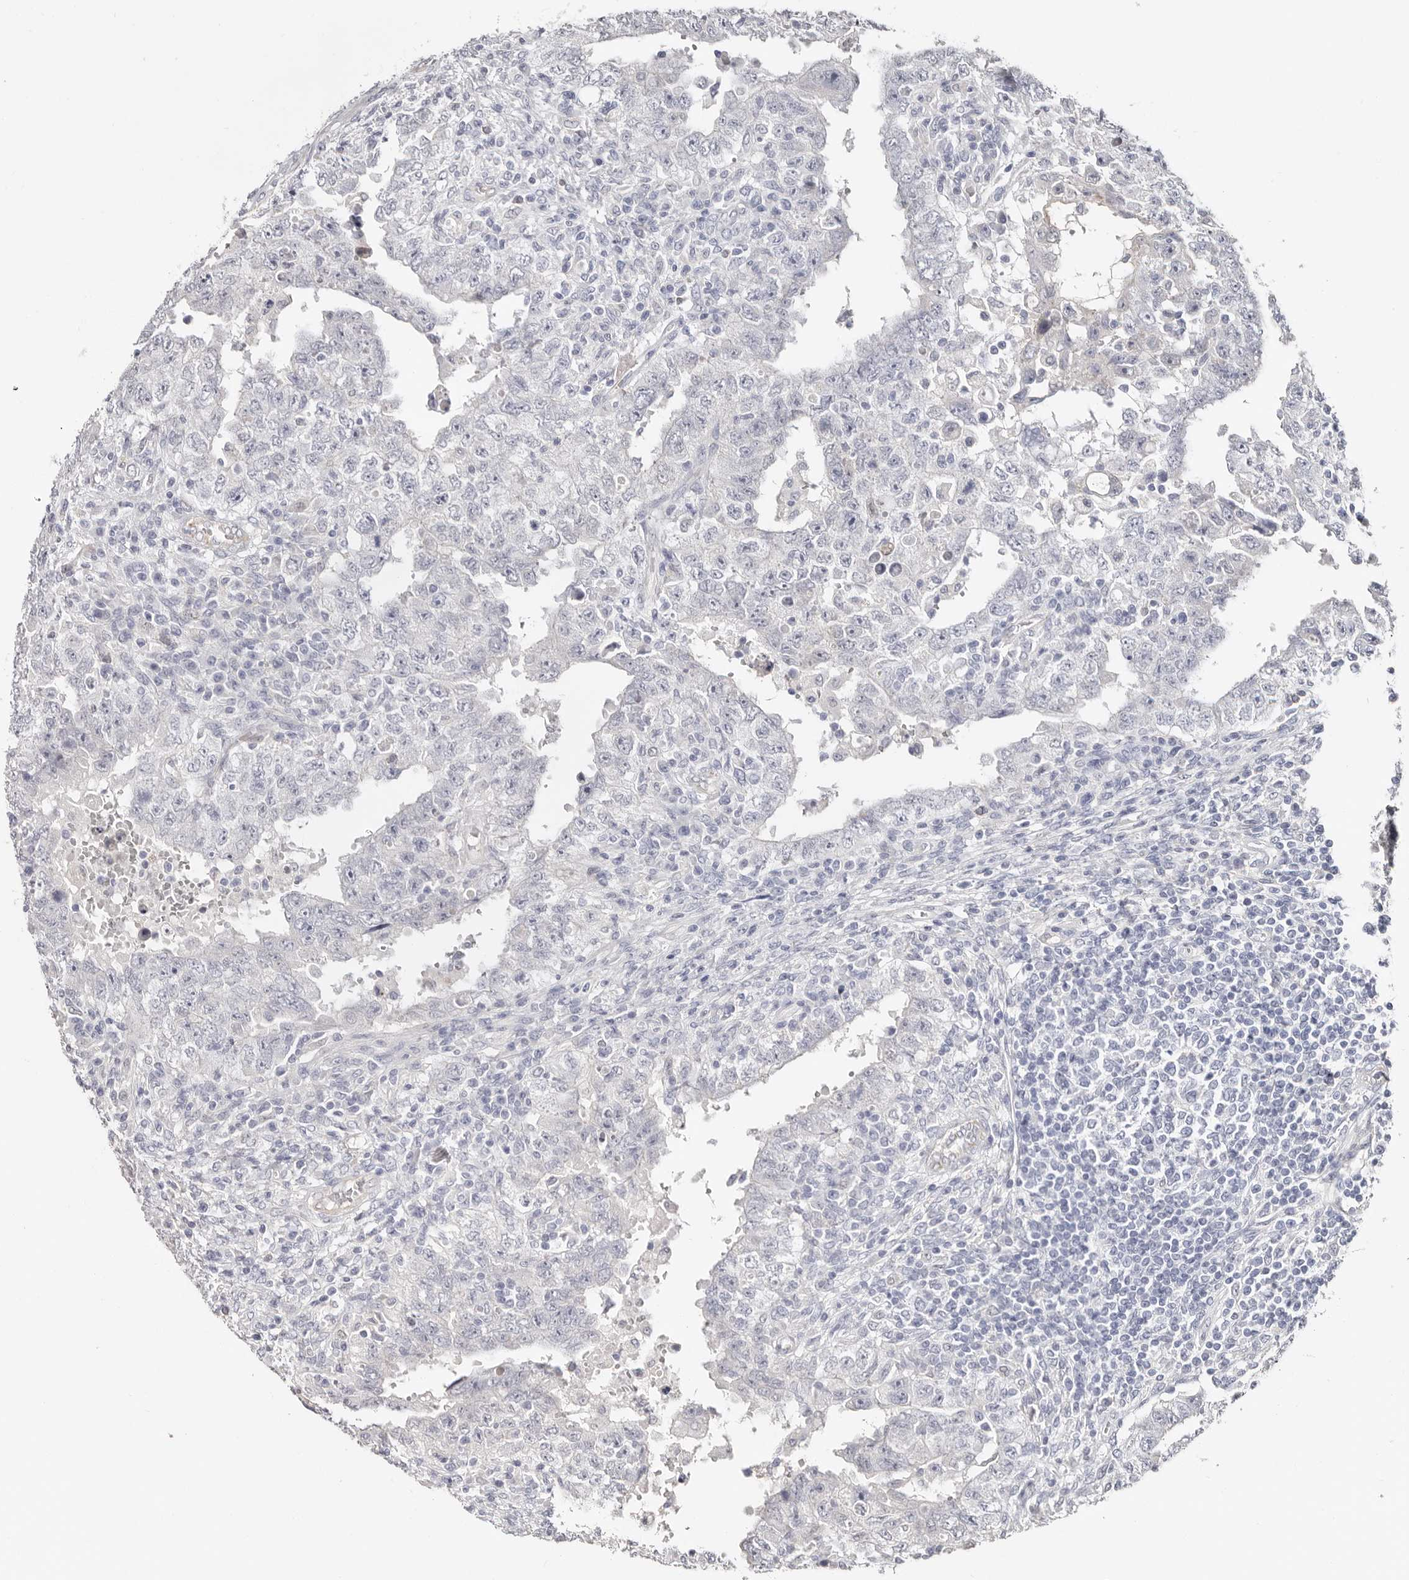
{"staining": {"intensity": "negative", "quantity": "none", "location": "none"}, "tissue": "testis cancer", "cell_type": "Tumor cells", "image_type": "cancer", "snomed": [{"axis": "morphology", "description": "Carcinoma, Embryonal, NOS"}, {"axis": "topography", "description": "Testis"}], "caption": "The image demonstrates no staining of tumor cells in testis cancer.", "gene": "PKDCC", "patient": {"sex": "male", "age": 26}}